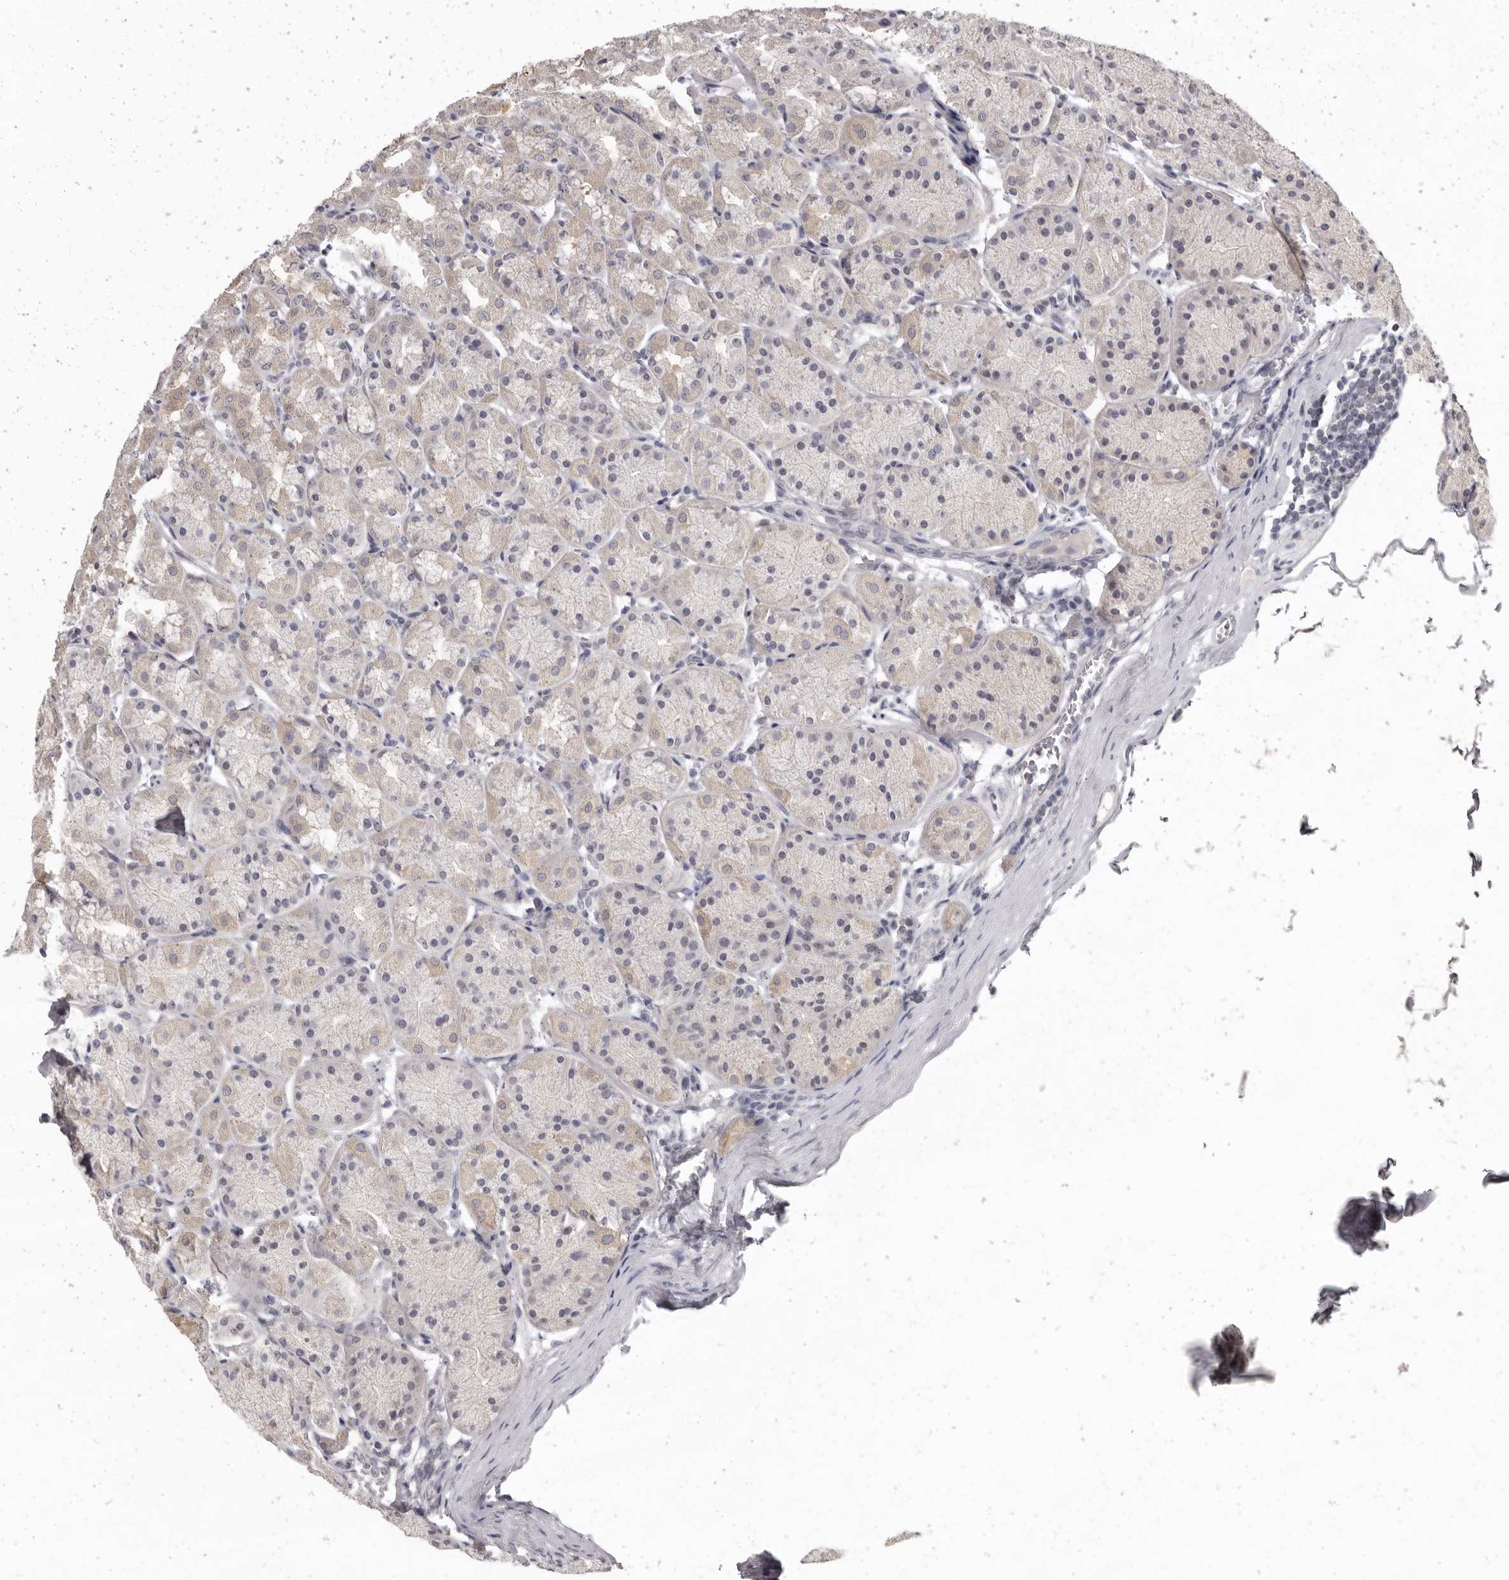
{"staining": {"intensity": "weak", "quantity": "<25%", "location": "cytoplasmic/membranous"}, "tissue": "stomach", "cell_type": "Glandular cells", "image_type": "normal", "snomed": [{"axis": "morphology", "description": "Normal tissue, NOS"}, {"axis": "topography", "description": "Stomach"}], "caption": "Immunohistochemistry micrograph of benign stomach: stomach stained with DAB shows no significant protein positivity in glandular cells. Nuclei are stained in blue.", "gene": "SULT1E1", "patient": {"sex": "male", "age": 42}}